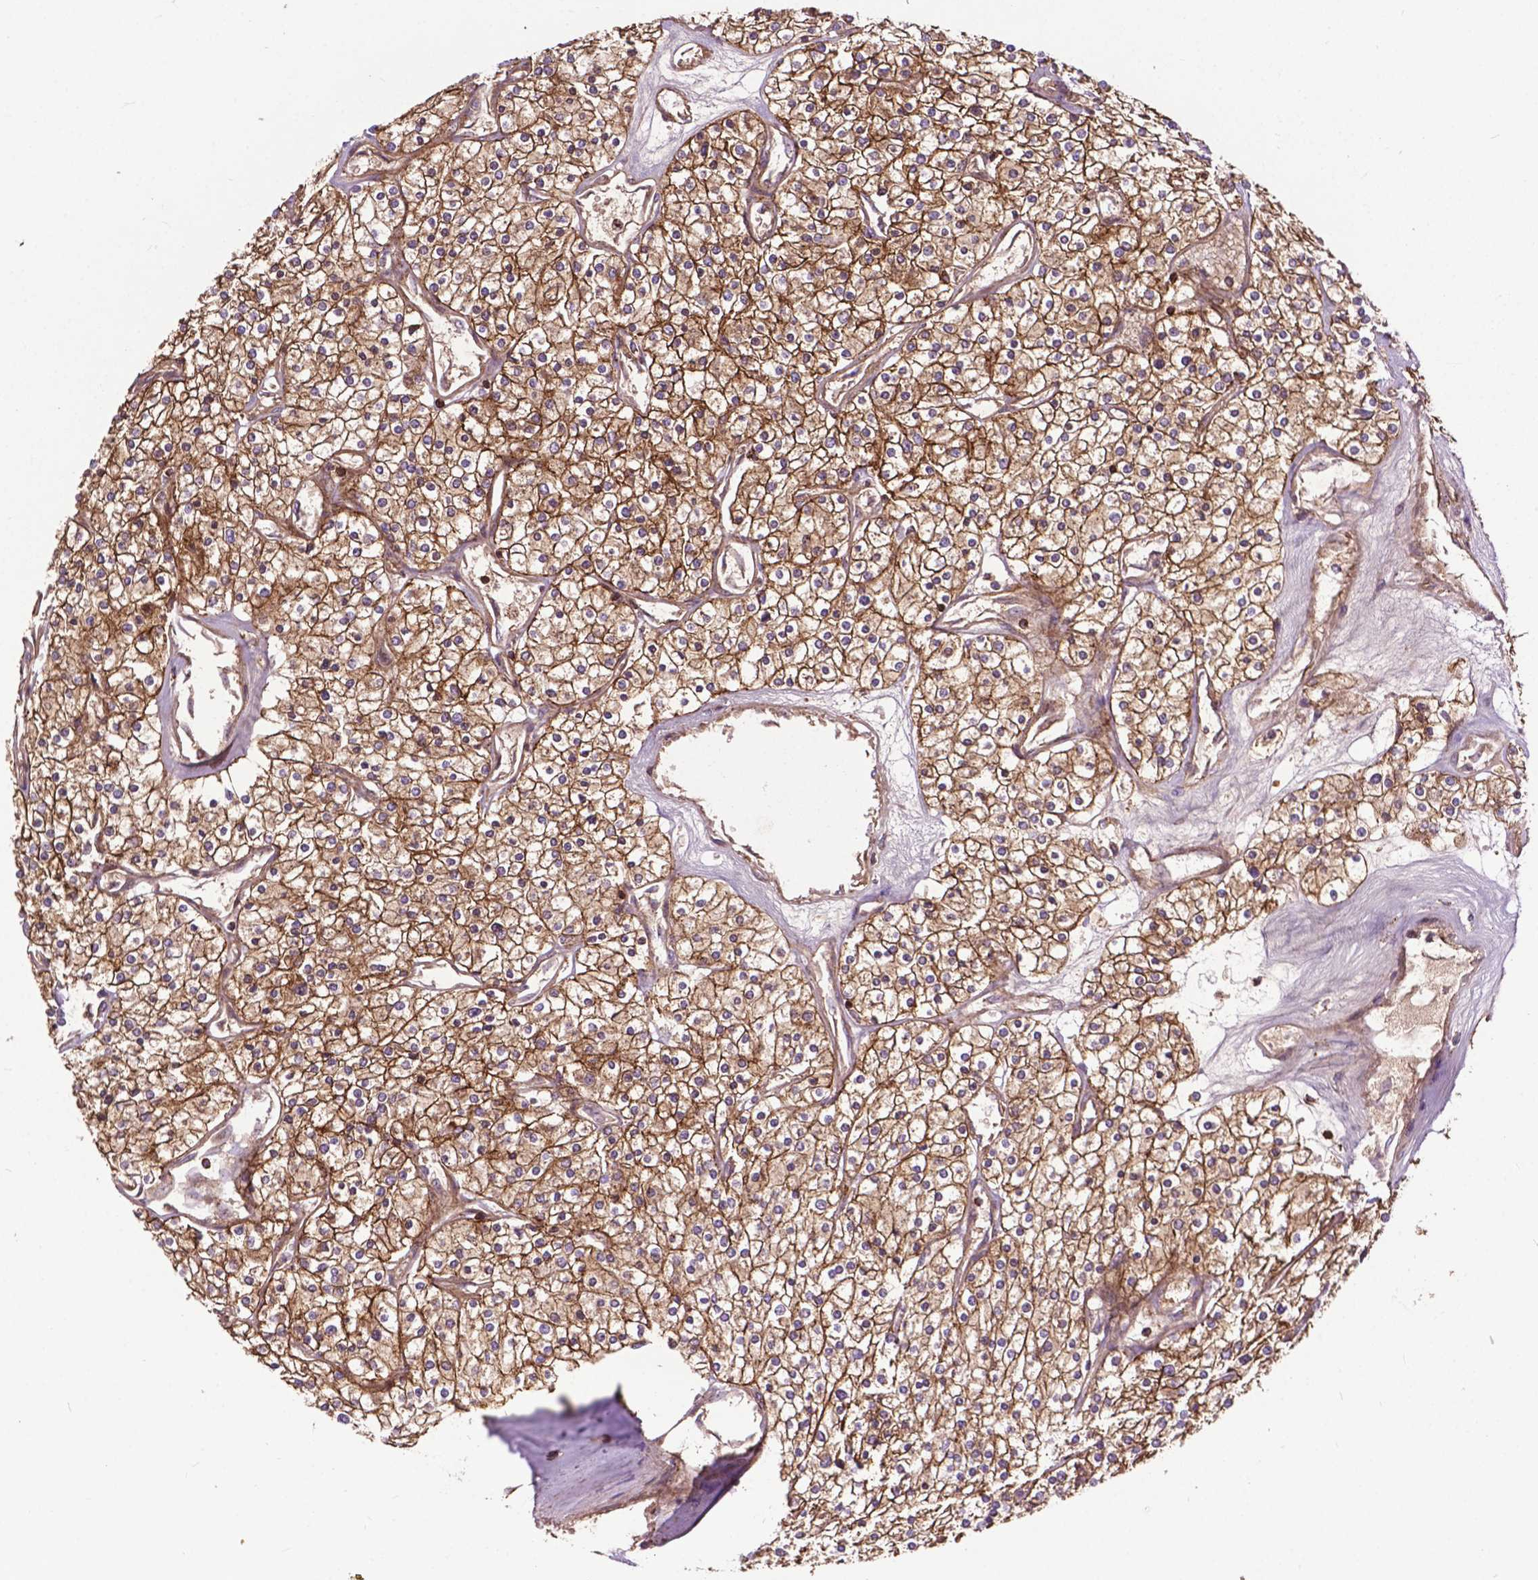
{"staining": {"intensity": "moderate", "quantity": ">75%", "location": "cytoplasmic/membranous"}, "tissue": "renal cancer", "cell_type": "Tumor cells", "image_type": "cancer", "snomed": [{"axis": "morphology", "description": "Adenocarcinoma, NOS"}, {"axis": "topography", "description": "Kidney"}], "caption": "Protein staining of renal cancer (adenocarcinoma) tissue exhibits moderate cytoplasmic/membranous staining in about >75% of tumor cells. The staining is performed using DAB brown chromogen to label protein expression. The nuclei are counter-stained blue using hematoxylin.", "gene": "CHMP4A", "patient": {"sex": "male", "age": 80}}